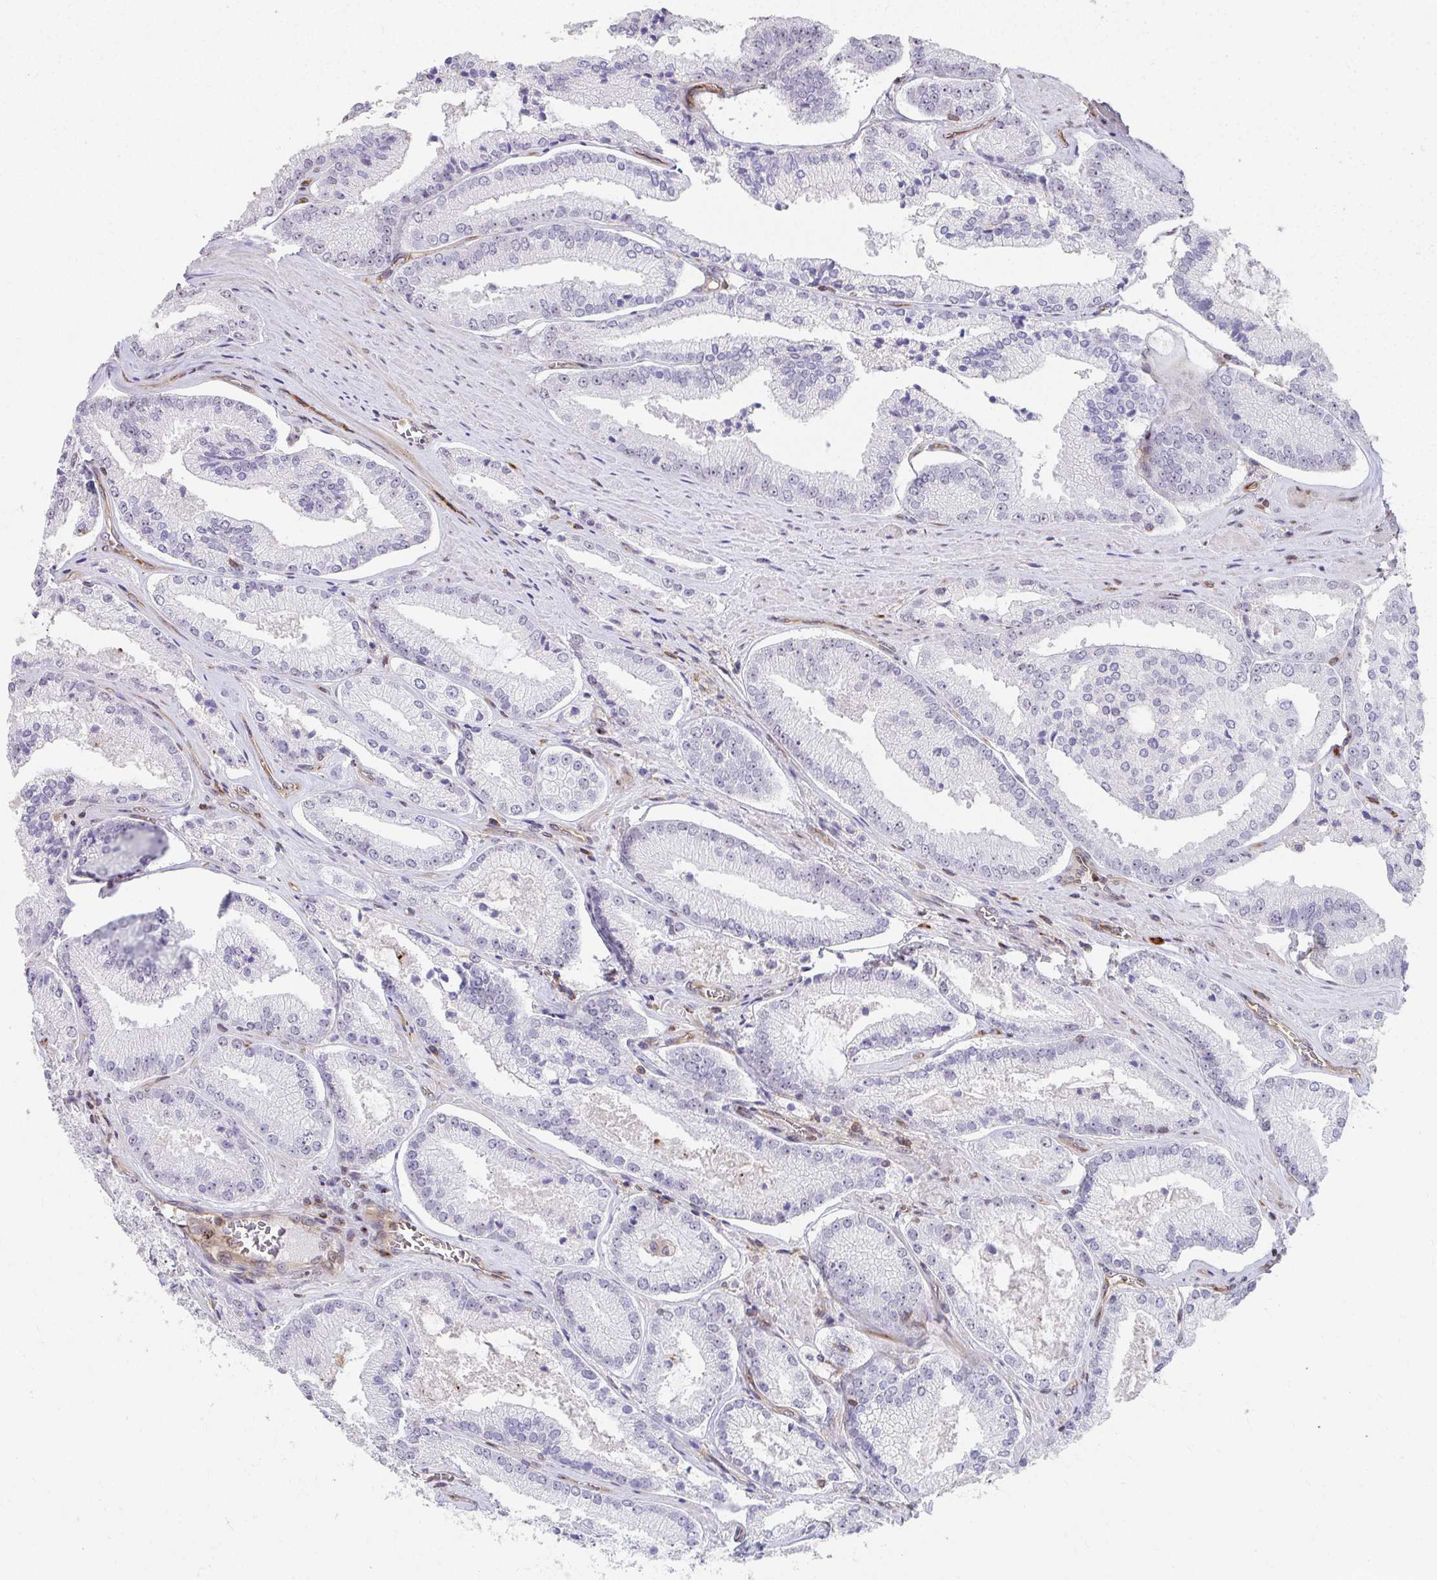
{"staining": {"intensity": "negative", "quantity": "none", "location": "none"}, "tissue": "prostate cancer", "cell_type": "Tumor cells", "image_type": "cancer", "snomed": [{"axis": "morphology", "description": "Adenocarcinoma, High grade"}, {"axis": "topography", "description": "Prostate"}], "caption": "High magnification brightfield microscopy of prostate cancer stained with DAB (brown) and counterstained with hematoxylin (blue): tumor cells show no significant positivity.", "gene": "FOXN3", "patient": {"sex": "male", "age": 73}}